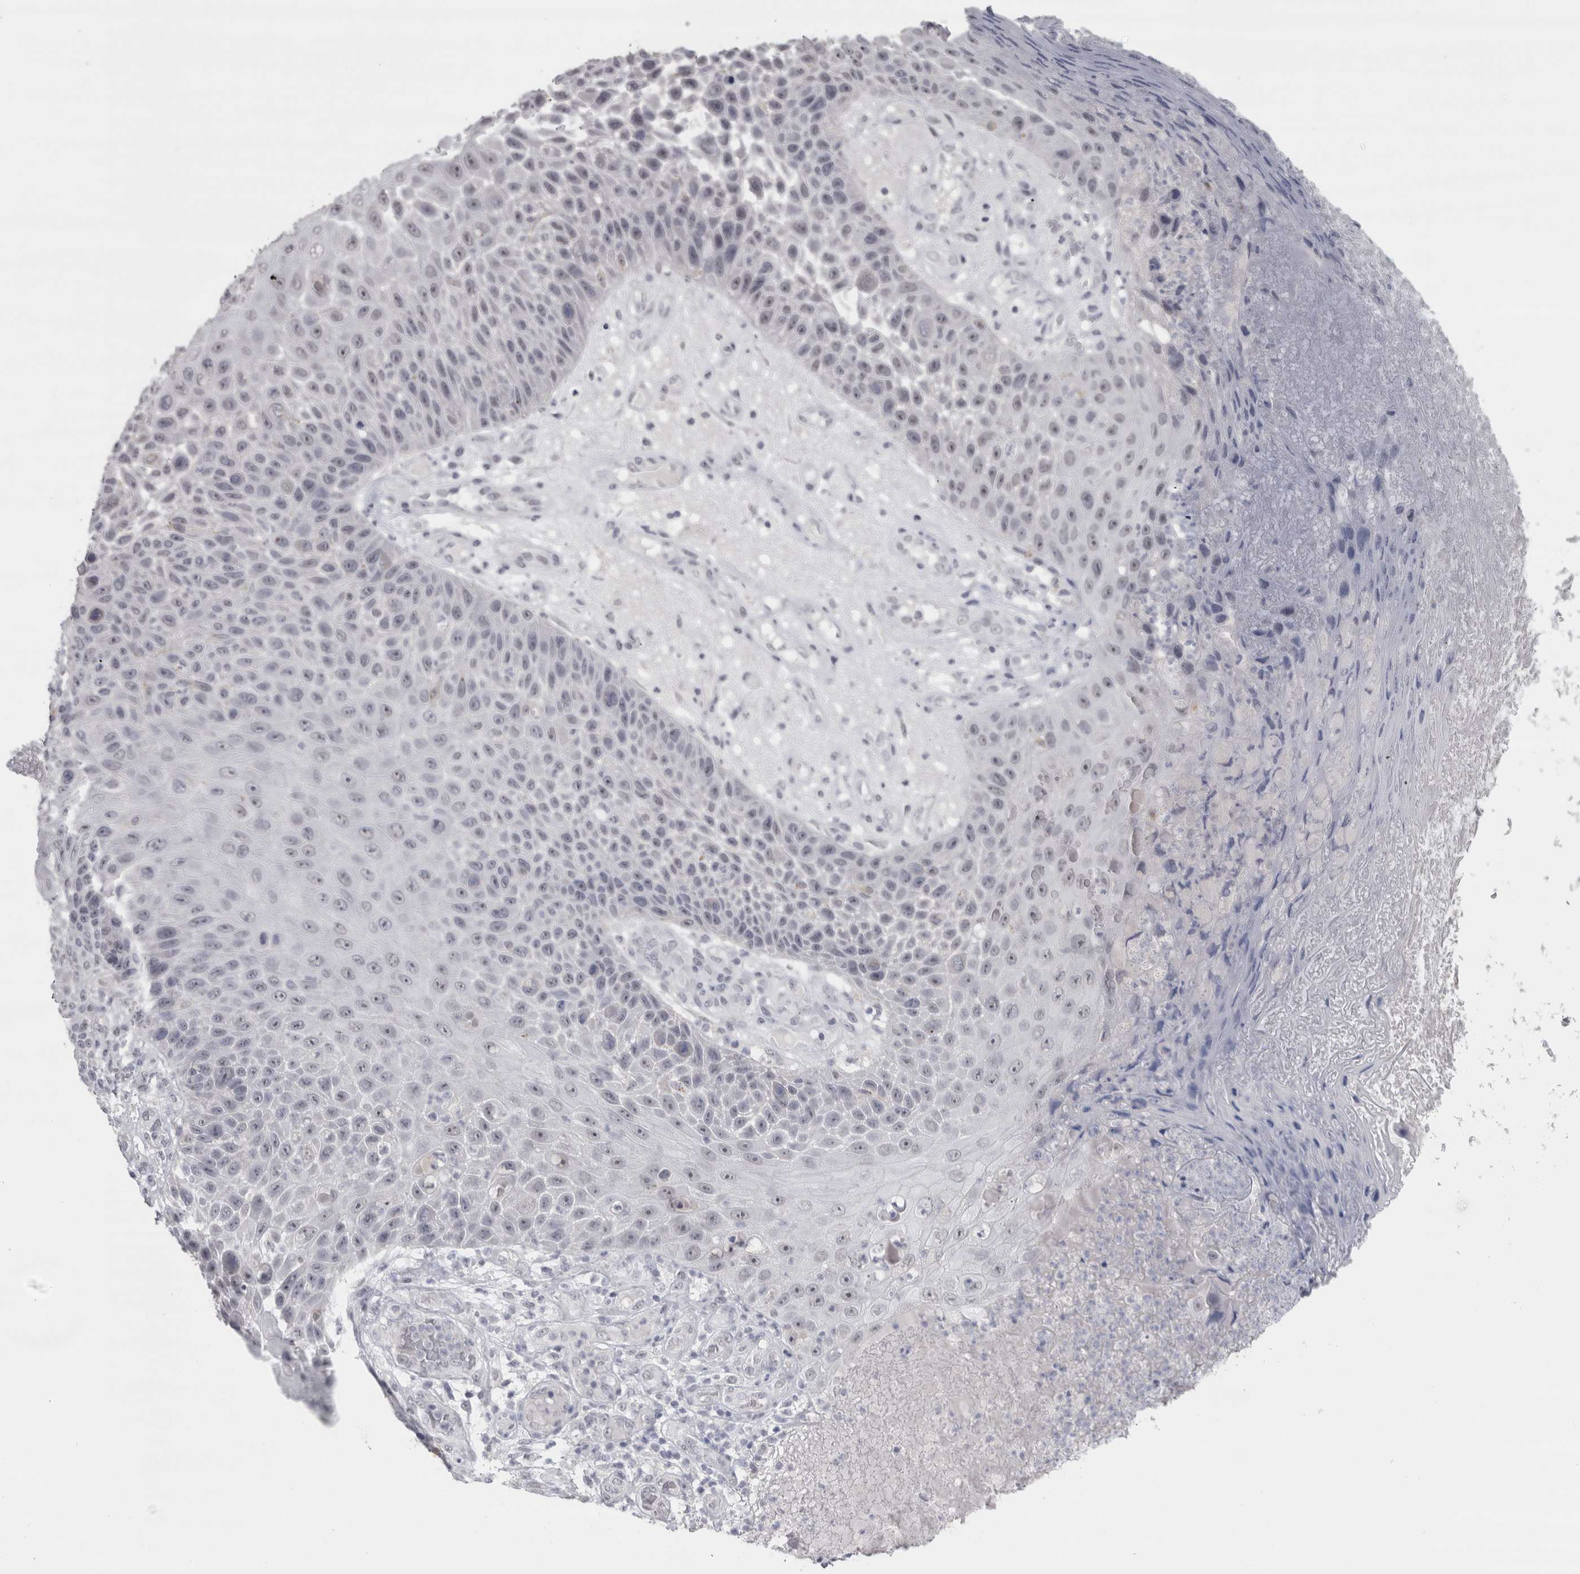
{"staining": {"intensity": "weak", "quantity": "<25%", "location": "nuclear"}, "tissue": "skin cancer", "cell_type": "Tumor cells", "image_type": "cancer", "snomed": [{"axis": "morphology", "description": "Squamous cell carcinoma, NOS"}, {"axis": "topography", "description": "Skin"}], "caption": "Human skin squamous cell carcinoma stained for a protein using immunohistochemistry (IHC) demonstrates no staining in tumor cells.", "gene": "CDH17", "patient": {"sex": "female", "age": 88}}